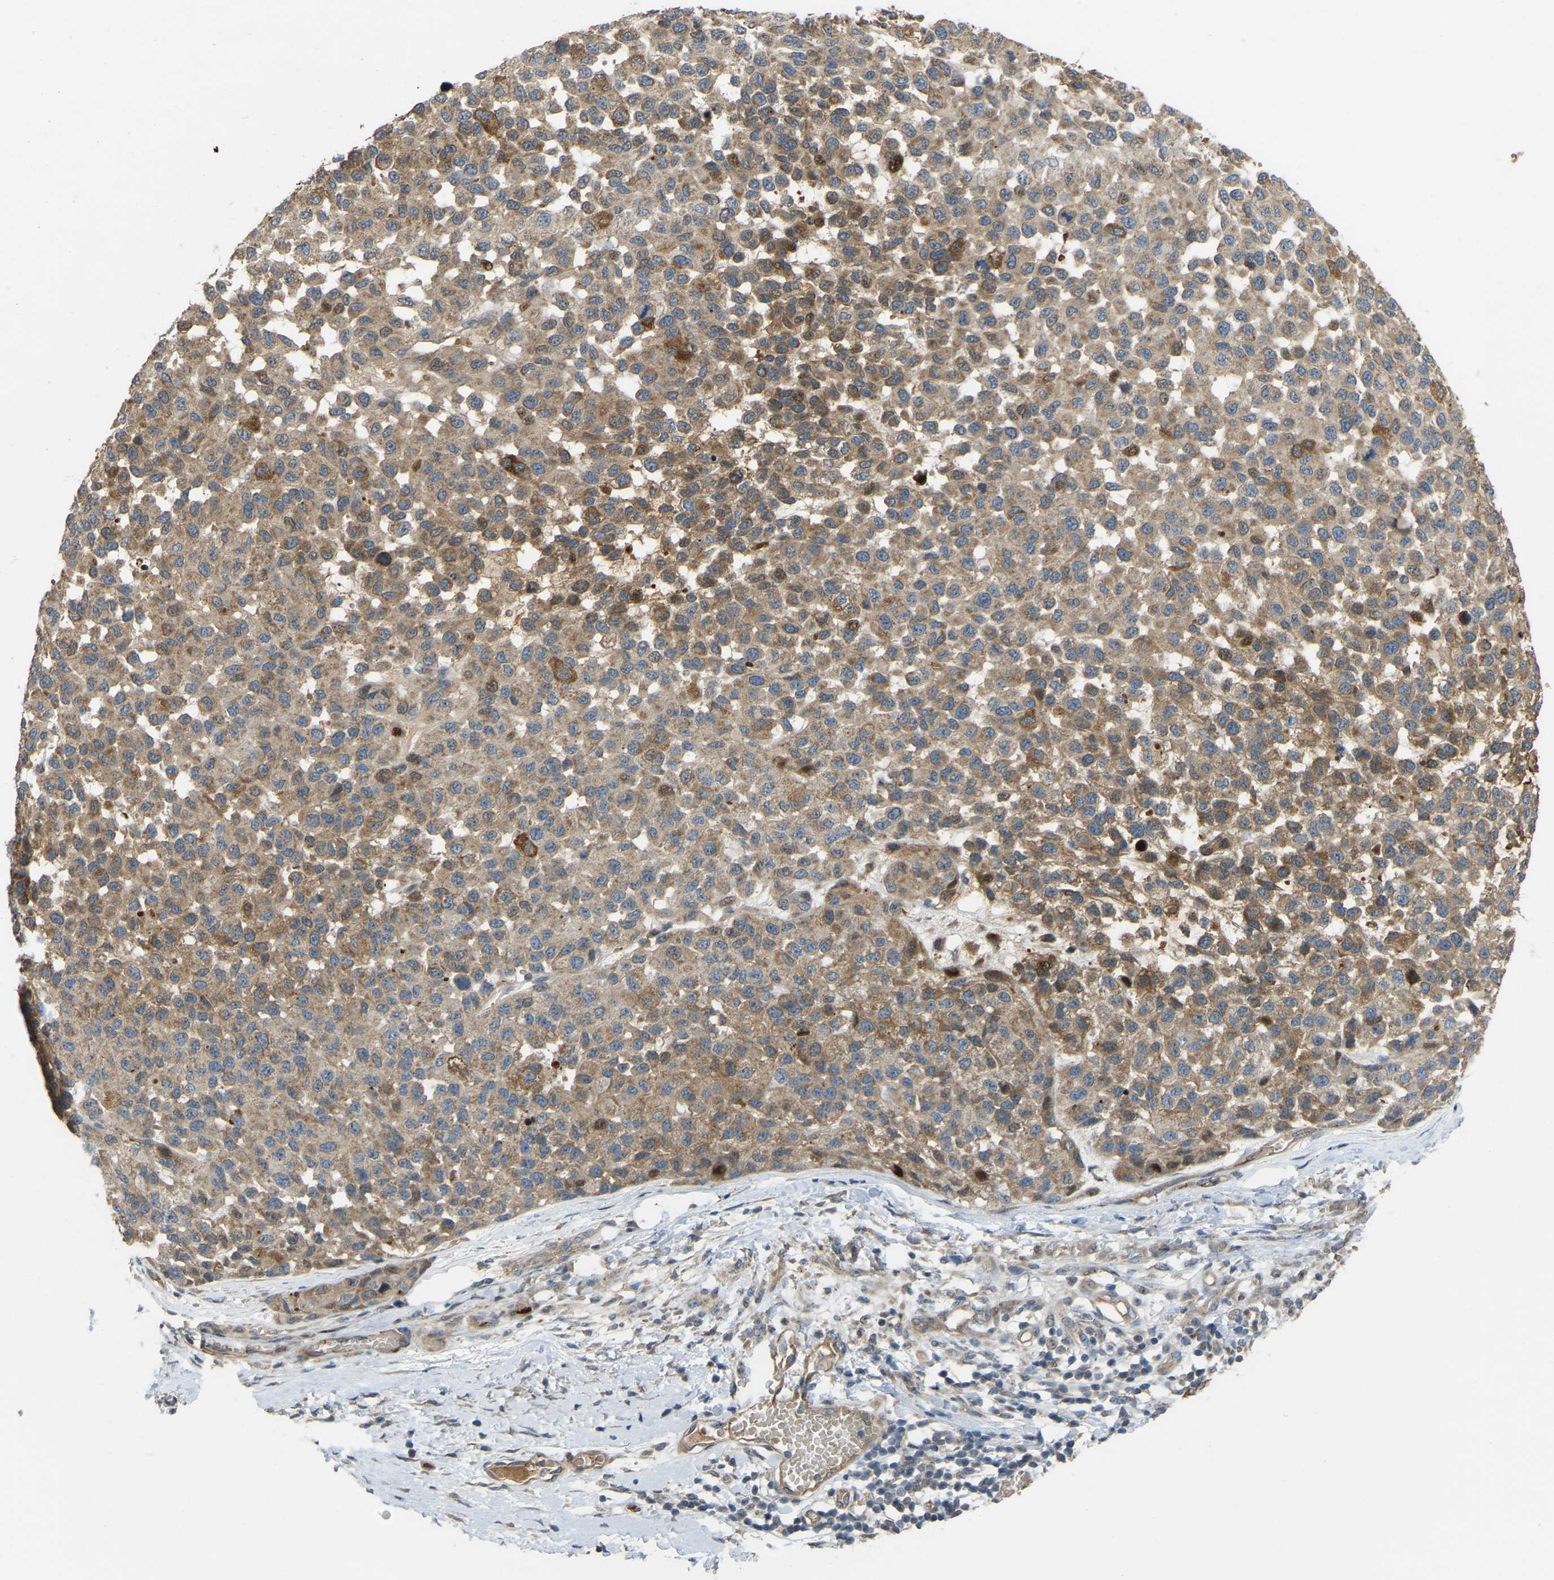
{"staining": {"intensity": "moderate", "quantity": ">75%", "location": "cytoplasmic/membranous"}, "tissue": "melanoma", "cell_type": "Tumor cells", "image_type": "cancer", "snomed": [{"axis": "morphology", "description": "Malignant melanoma, NOS"}, {"axis": "topography", "description": "Skin"}], "caption": "DAB immunohistochemical staining of malignant melanoma demonstrates moderate cytoplasmic/membranous protein positivity in about >75% of tumor cells.", "gene": "C21orf91", "patient": {"sex": "male", "age": 62}}